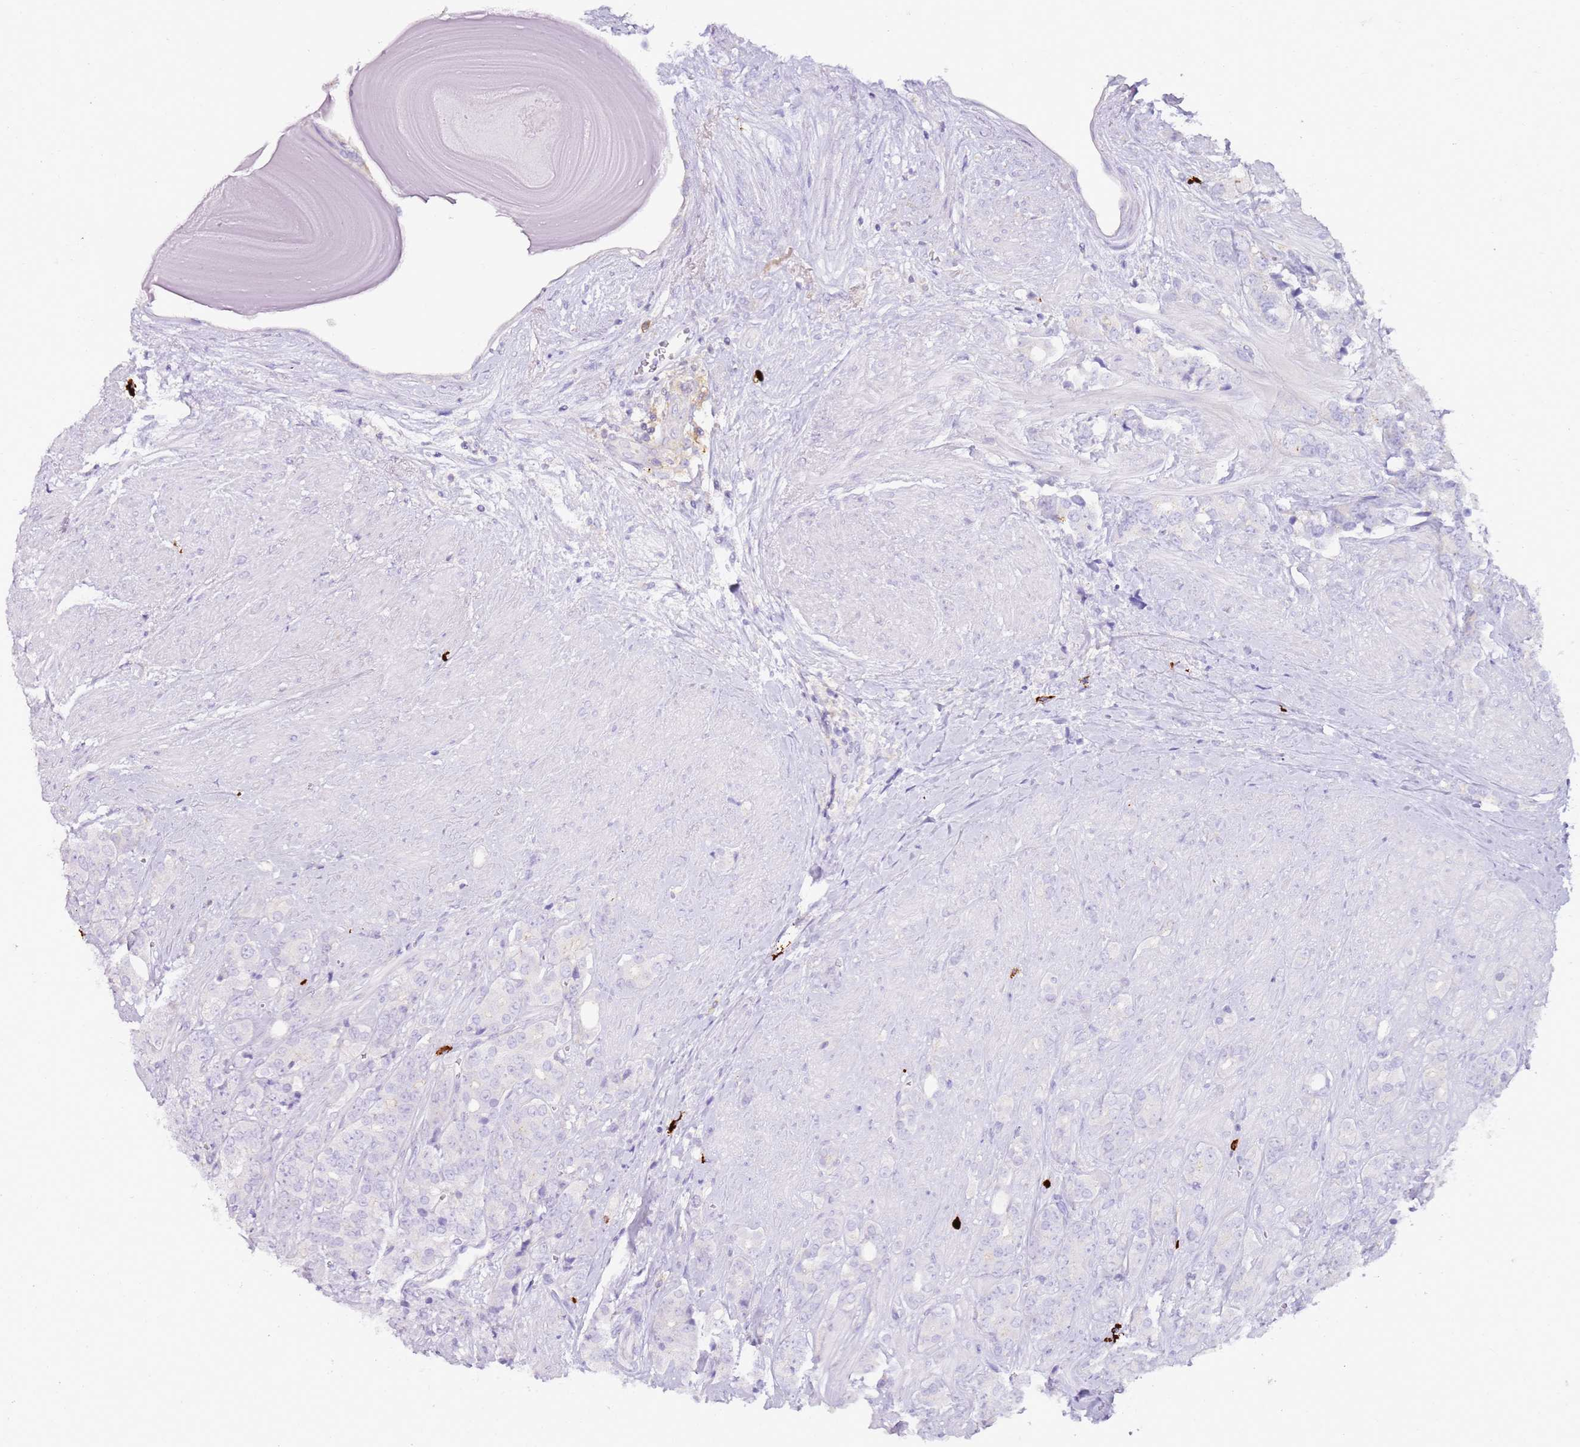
{"staining": {"intensity": "negative", "quantity": "none", "location": "none"}, "tissue": "prostate cancer", "cell_type": "Tumor cells", "image_type": "cancer", "snomed": [{"axis": "morphology", "description": "Adenocarcinoma, High grade"}, {"axis": "topography", "description": "Prostate"}], "caption": "Protein analysis of adenocarcinoma (high-grade) (prostate) displays no significant positivity in tumor cells.", "gene": "FPR1", "patient": {"sex": "male", "age": 62}}